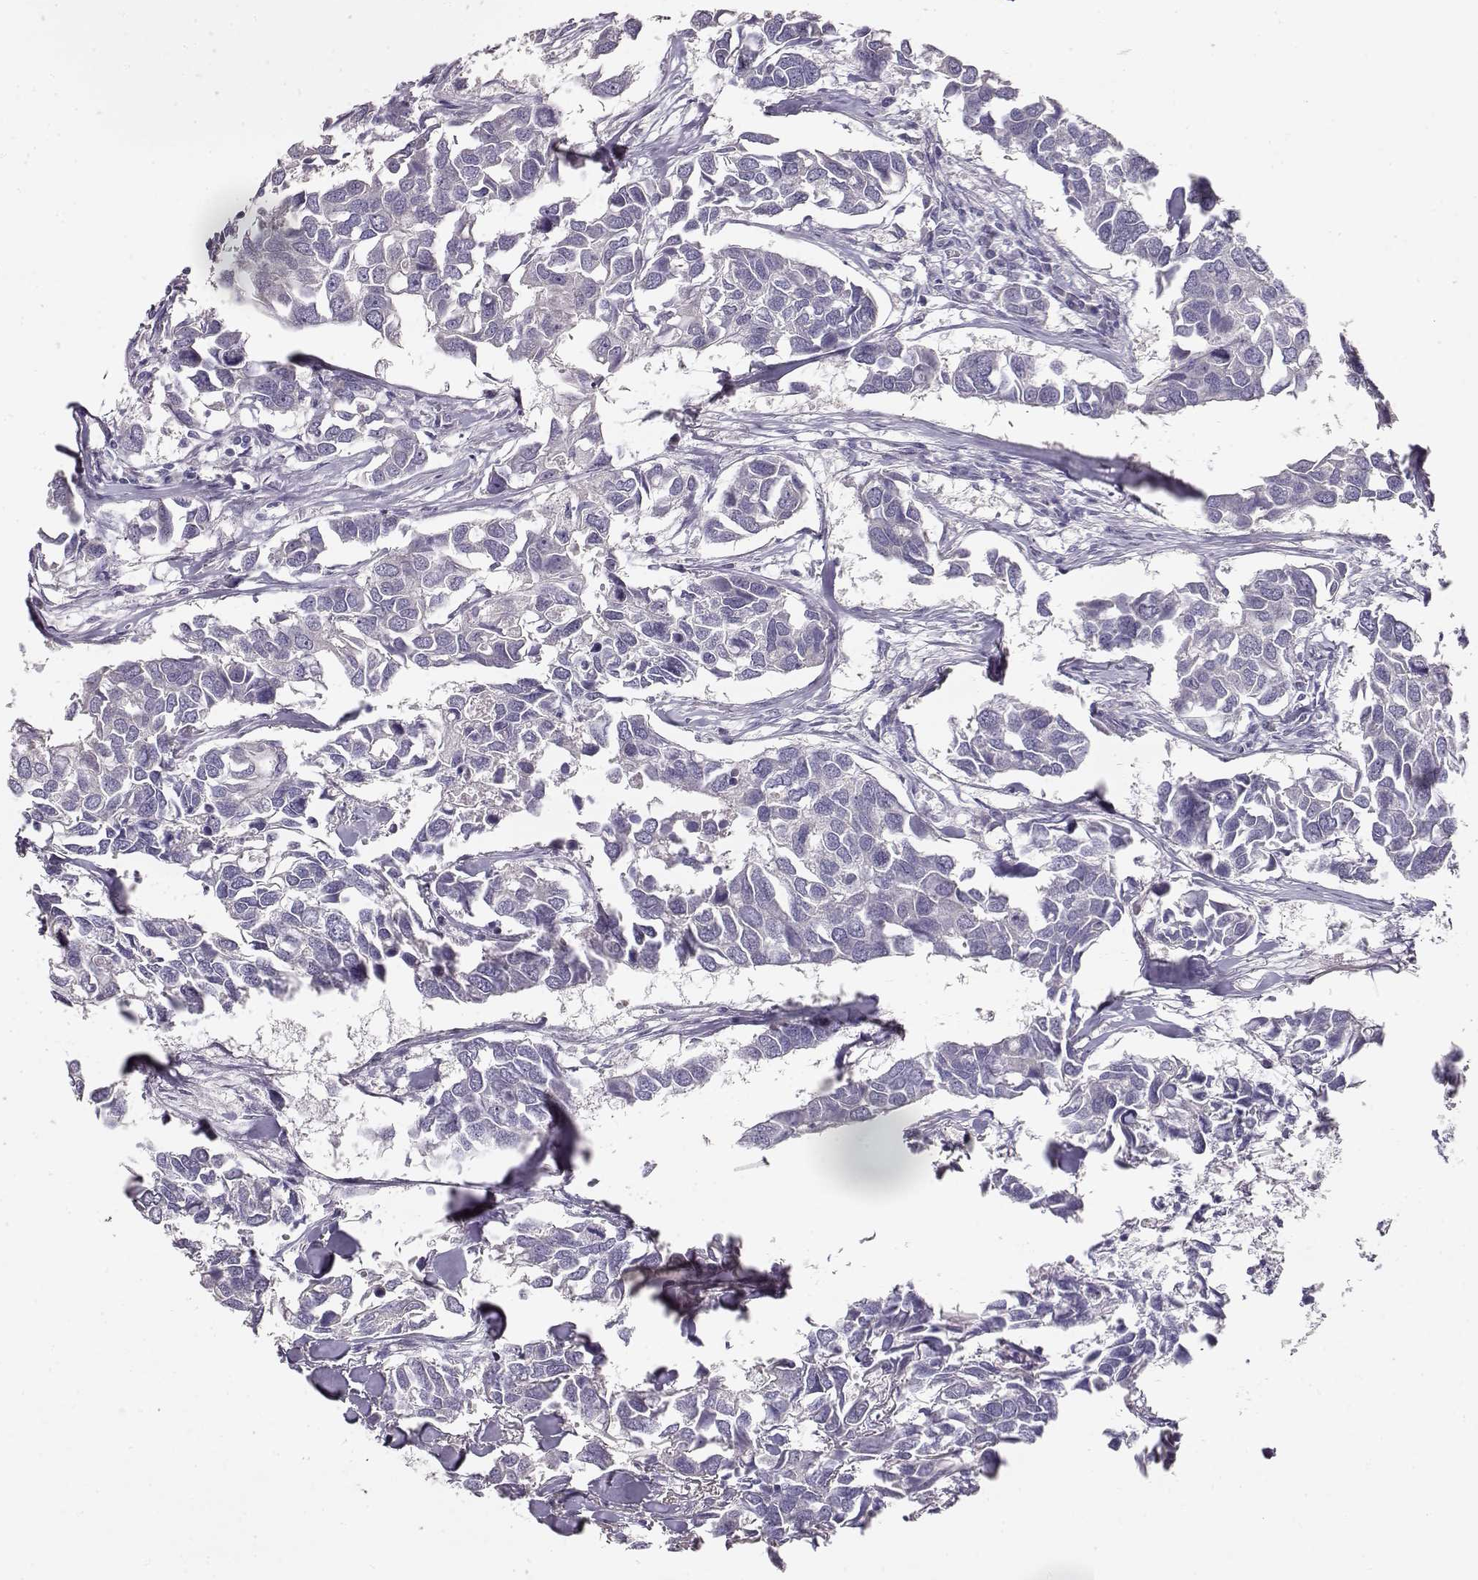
{"staining": {"intensity": "negative", "quantity": "none", "location": "none"}, "tissue": "breast cancer", "cell_type": "Tumor cells", "image_type": "cancer", "snomed": [{"axis": "morphology", "description": "Duct carcinoma"}, {"axis": "topography", "description": "Breast"}], "caption": "Immunohistochemical staining of human breast cancer displays no significant positivity in tumor cells.", "gene": "GLIPR1L2", "patient": {"sex": "female", "age": 83}}